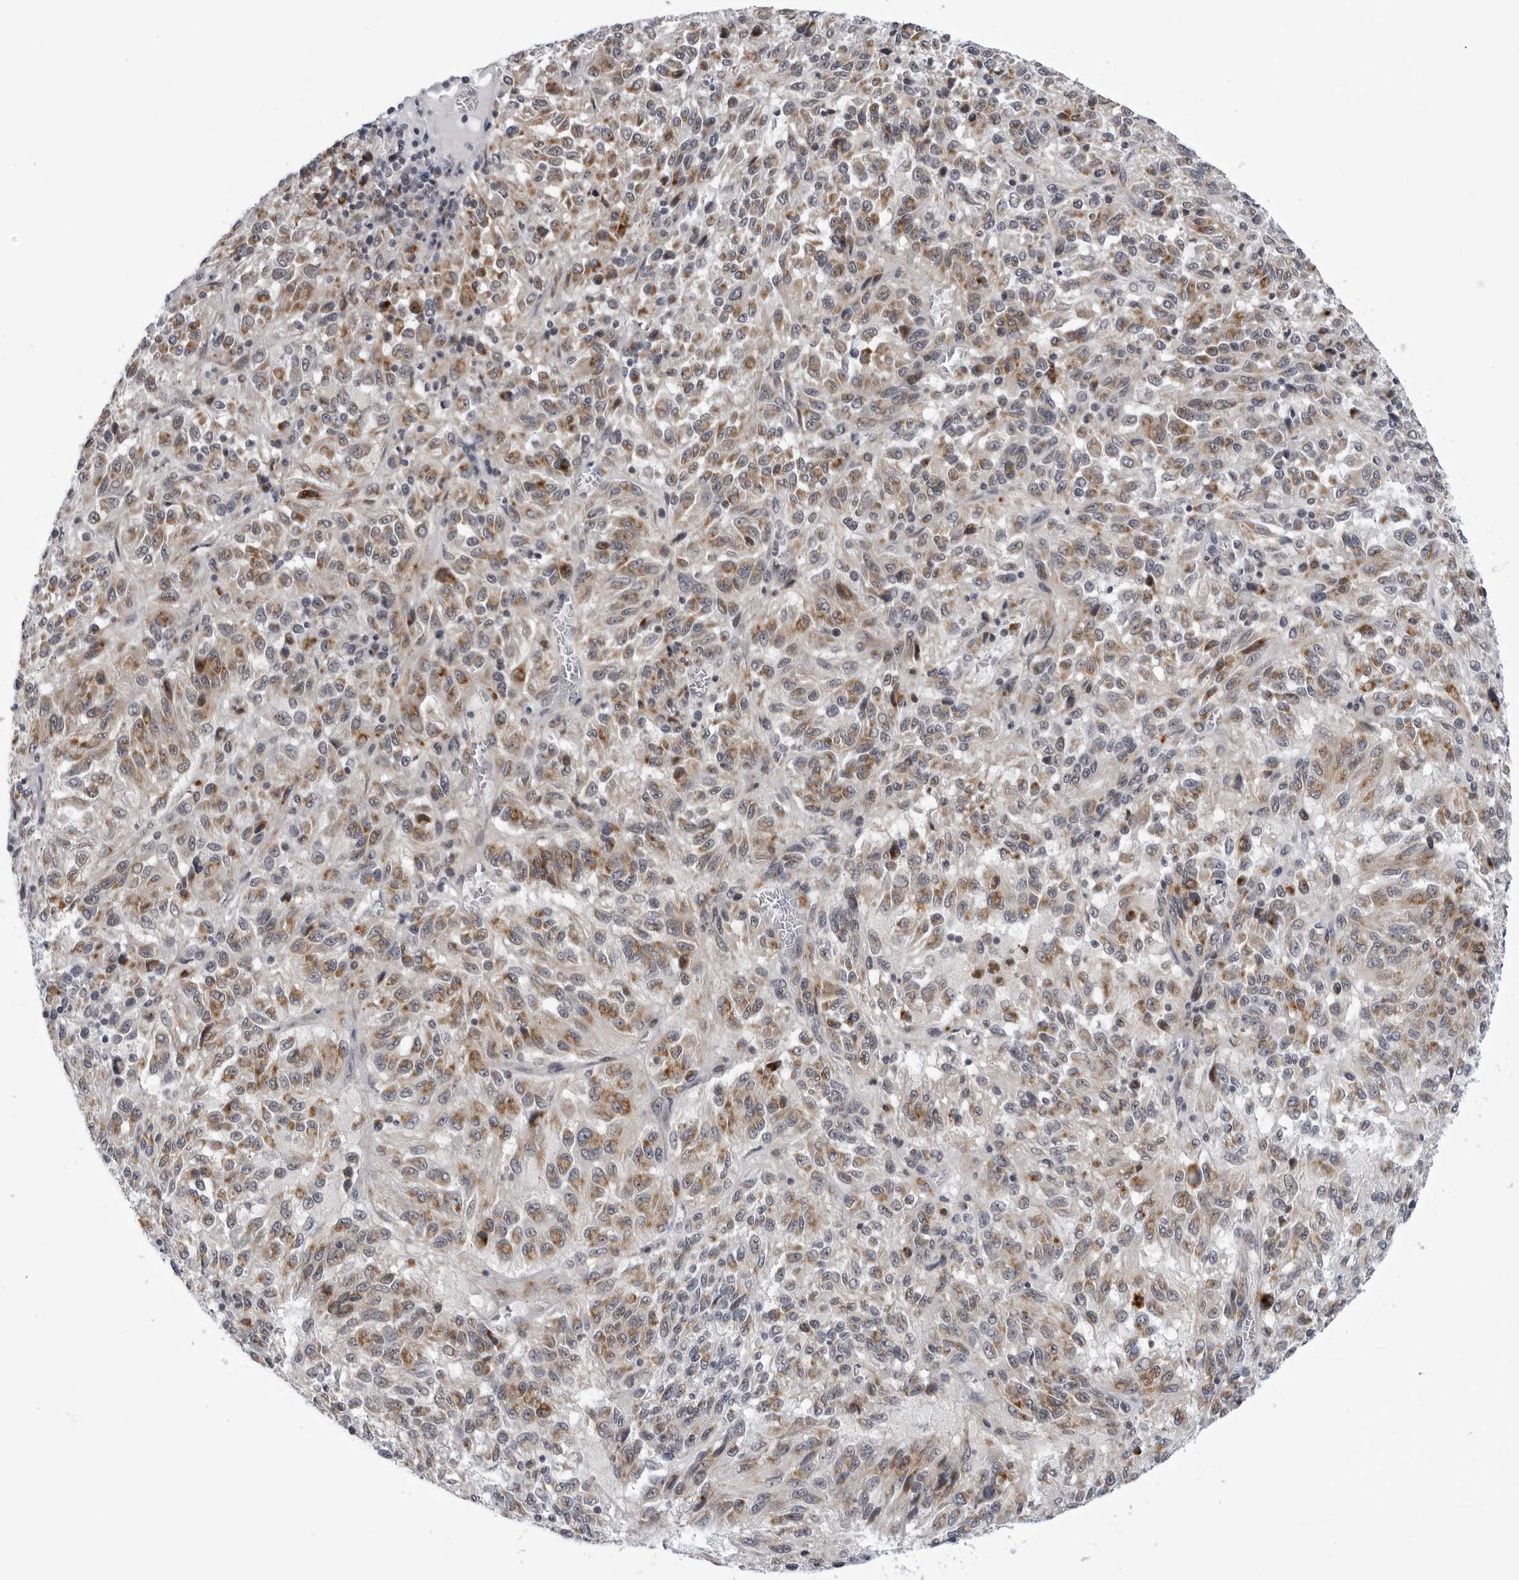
{"staining": {"intensity": "moderate", "quantity": "25%-75%", "location": "cytoplasmic/membranous"}, "tissue": "melanoma", "cell_type": "Tumor cells", "image_type": "cancer", "snomed": [{"axis": "morphology", "description": "Malignant melanoma, Metastatic site"}, {"axis": "topography", "description": "Lung"}], "caption": "This is a micrograph of immunohistochemistry (IHC) staining of malignant melanoma (metastatic site), which shows moderate positivity in the cytoplasmic/membranous of tumor cells.", "gene": "CDK20", "patient": {"sex": "male", "age": 64}}